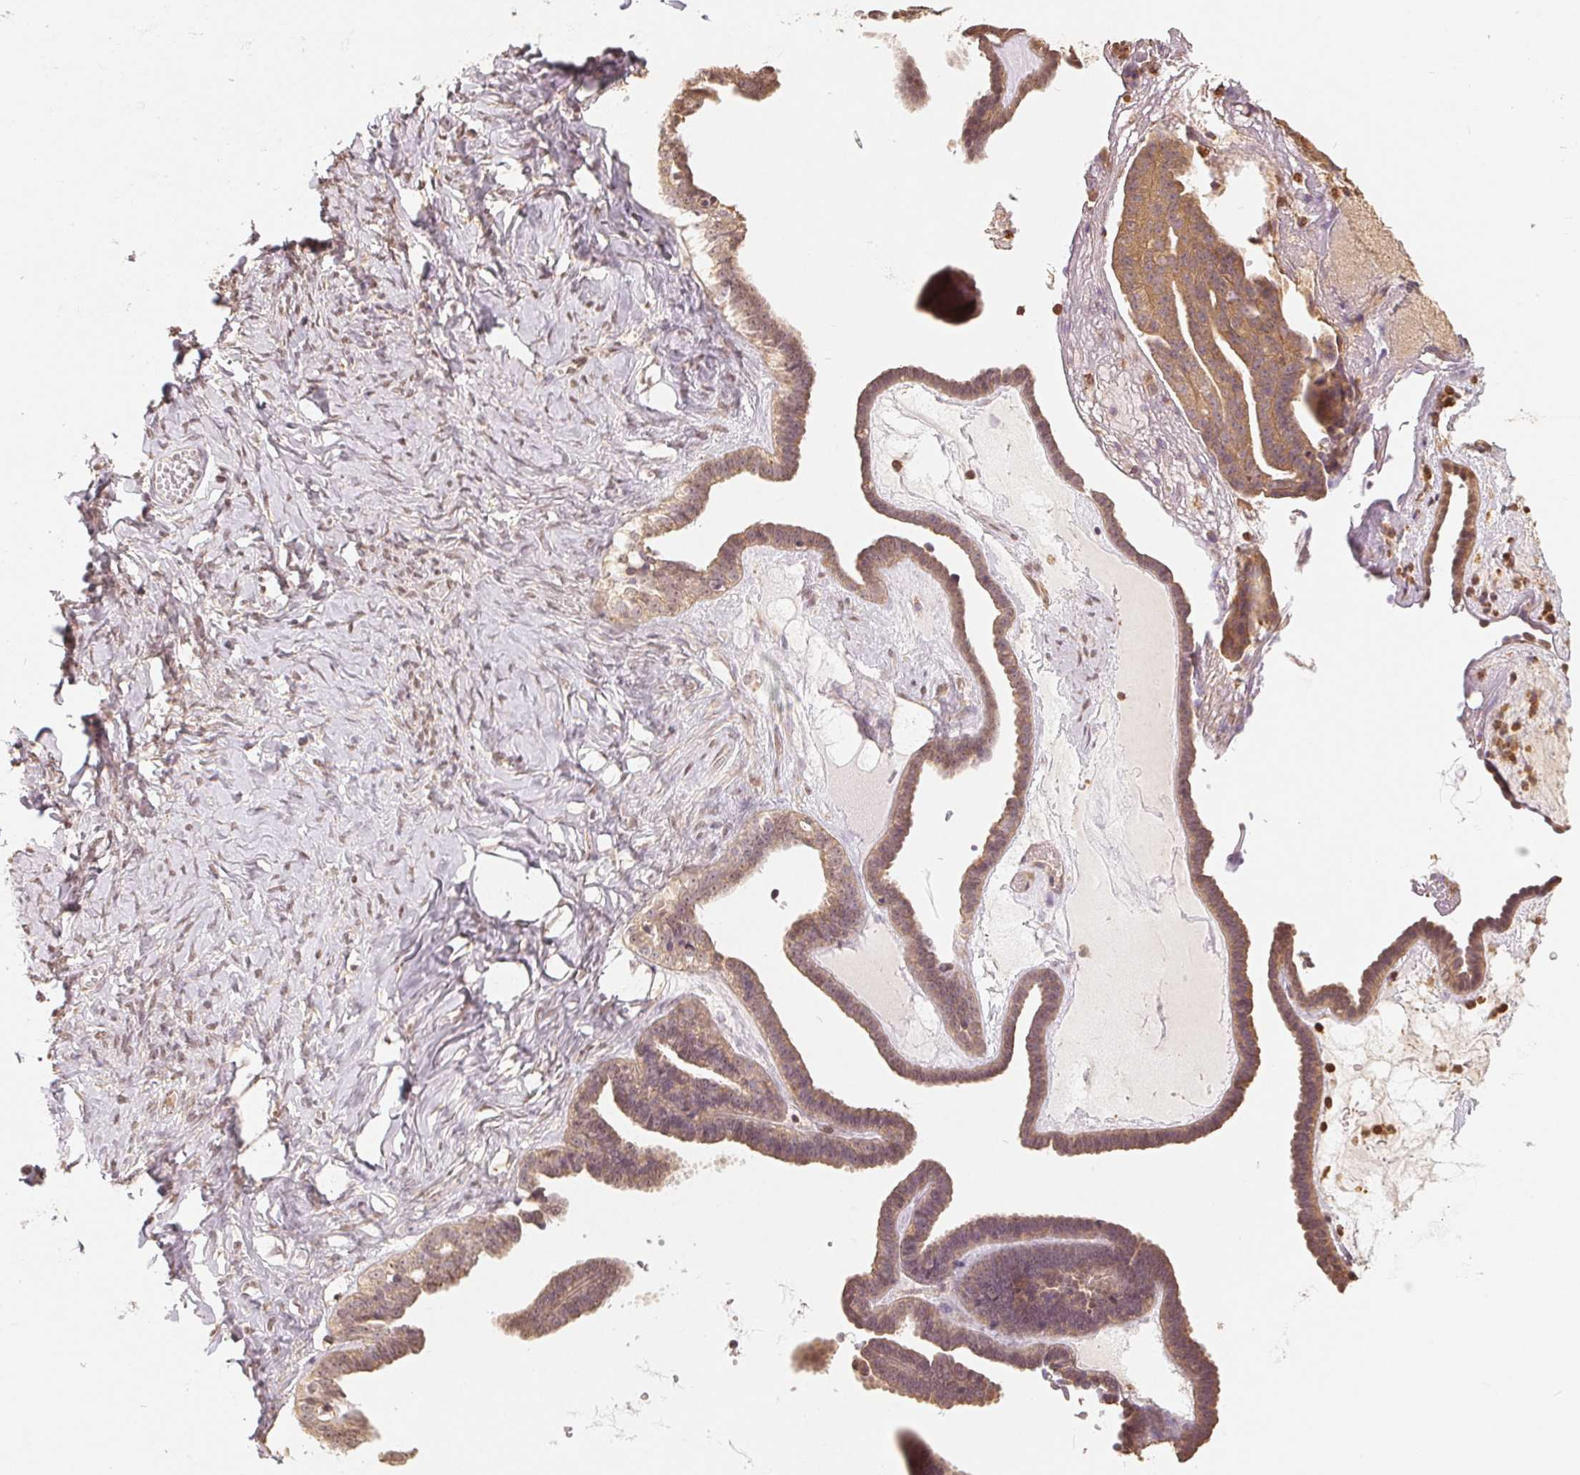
{"staining": {"intensity": "weak", "quantity": ">75%", "location": "cytoplasmic/membranous,nuclear"}, "tissue": "ovarian cancer", "cell_type": "Tumor cells", "image_type": "cancer", "snomed": [{"axis": "morphology", "description": "Cystadenocarcinoma, serous, NOS"}, {"axis": "topography", "description": "Ovary"}], "caption": "Tumor cells reveal low levels of weak cytoplasmic/membranous and nuclear positivity in about >75% of cells in serous cystadenocarcinoma (ovarian).", "gene": "GUSB", "patient": {"sex": "female", "age": 71}}